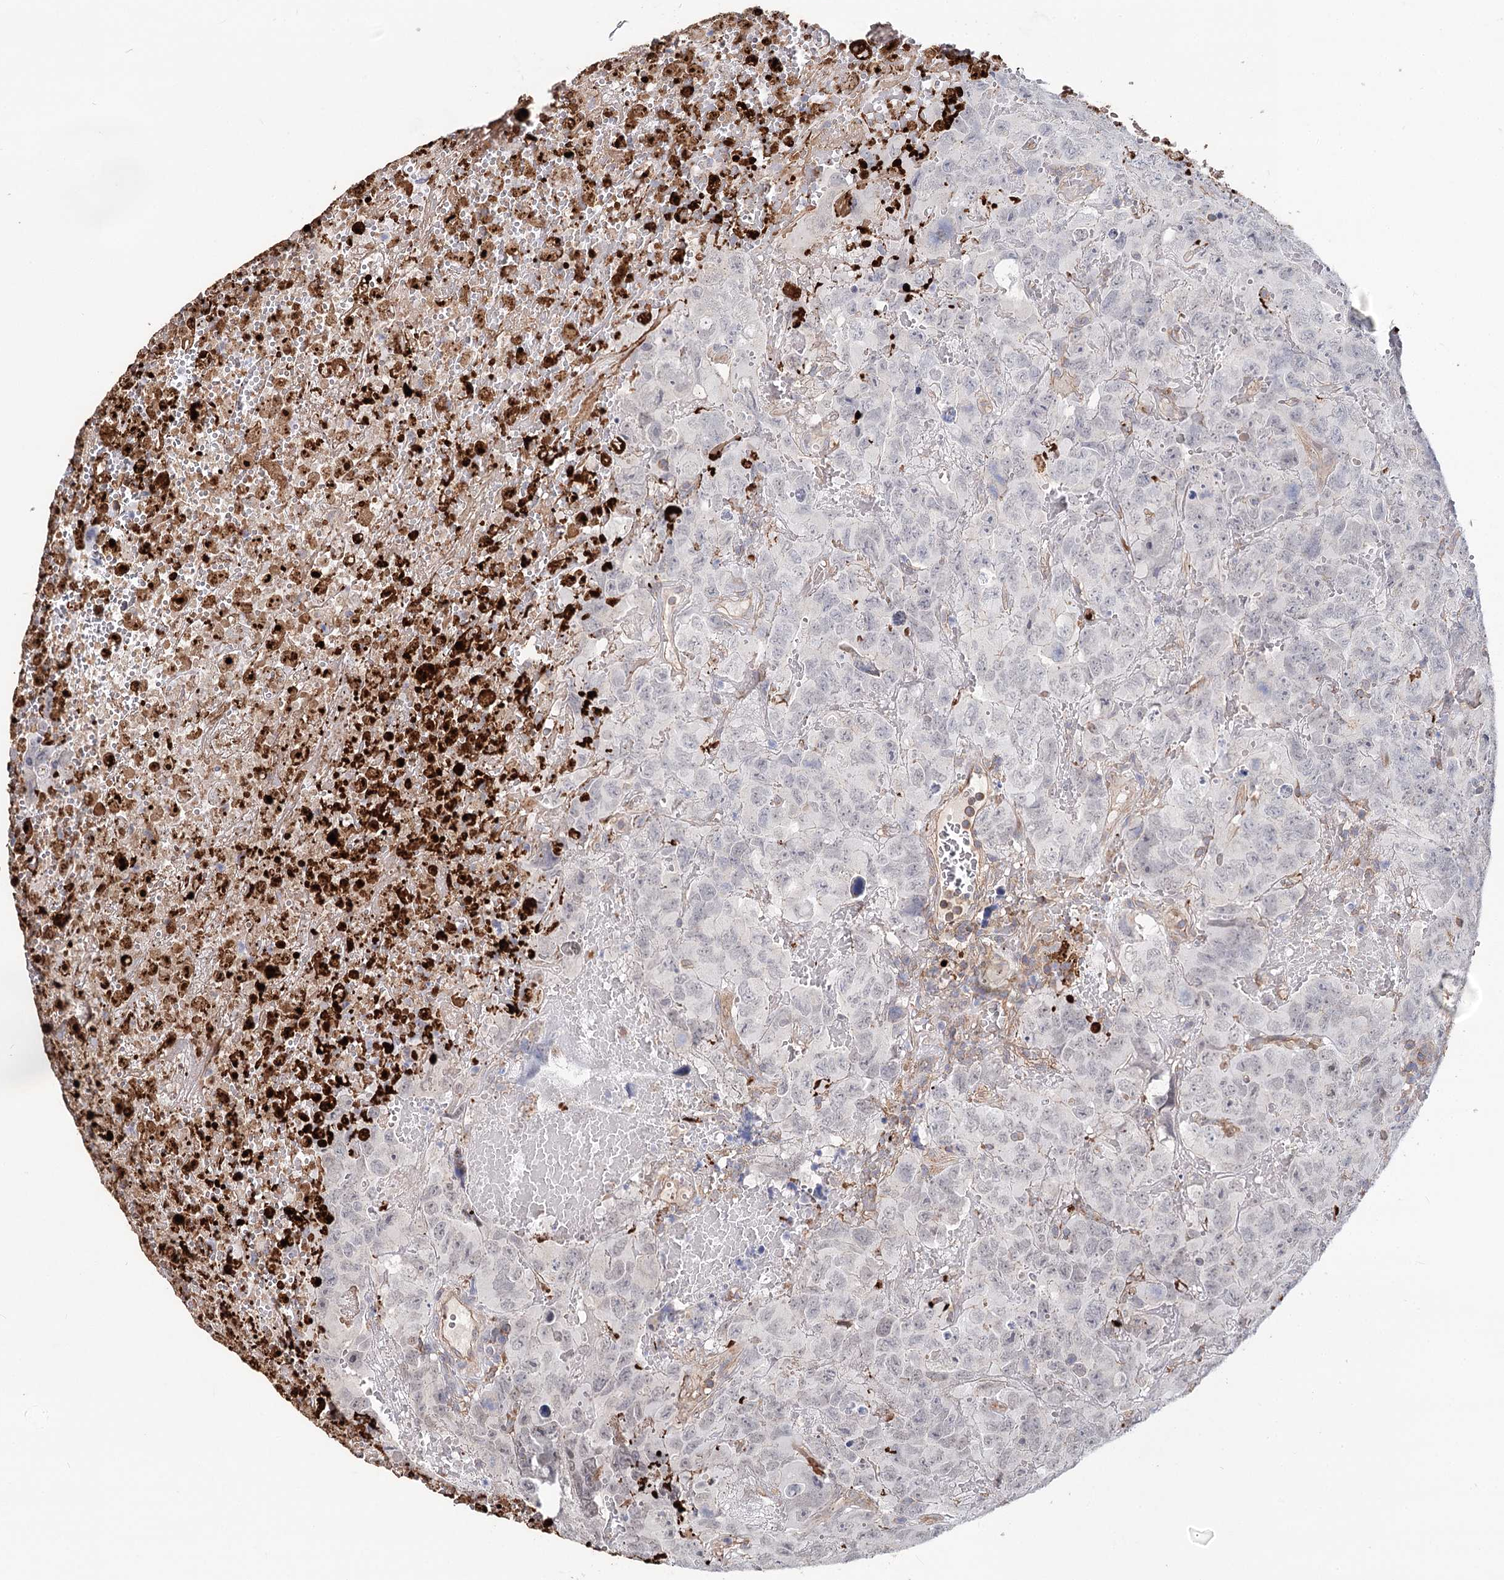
{"staining": {"intensity": "negative", "quantity": "none", "location": "none"}, "tissue": "testis cancer", "cell_type": "Tumor cells", "image_type": "cancer", "snomed": [{"axis": "morphology", "description": "Carcinoma, Embryonal, NOS"}, {"axis": "topography", "description": "Testis"}], "caption": "This is a histopathology image of immunohistochemistry (IHC) staining of testis embryonal carcinoma, which shows no positivity in tumor cells.", "gene": "TMEM218", "patient": {"sex": "male", "age": 45}}